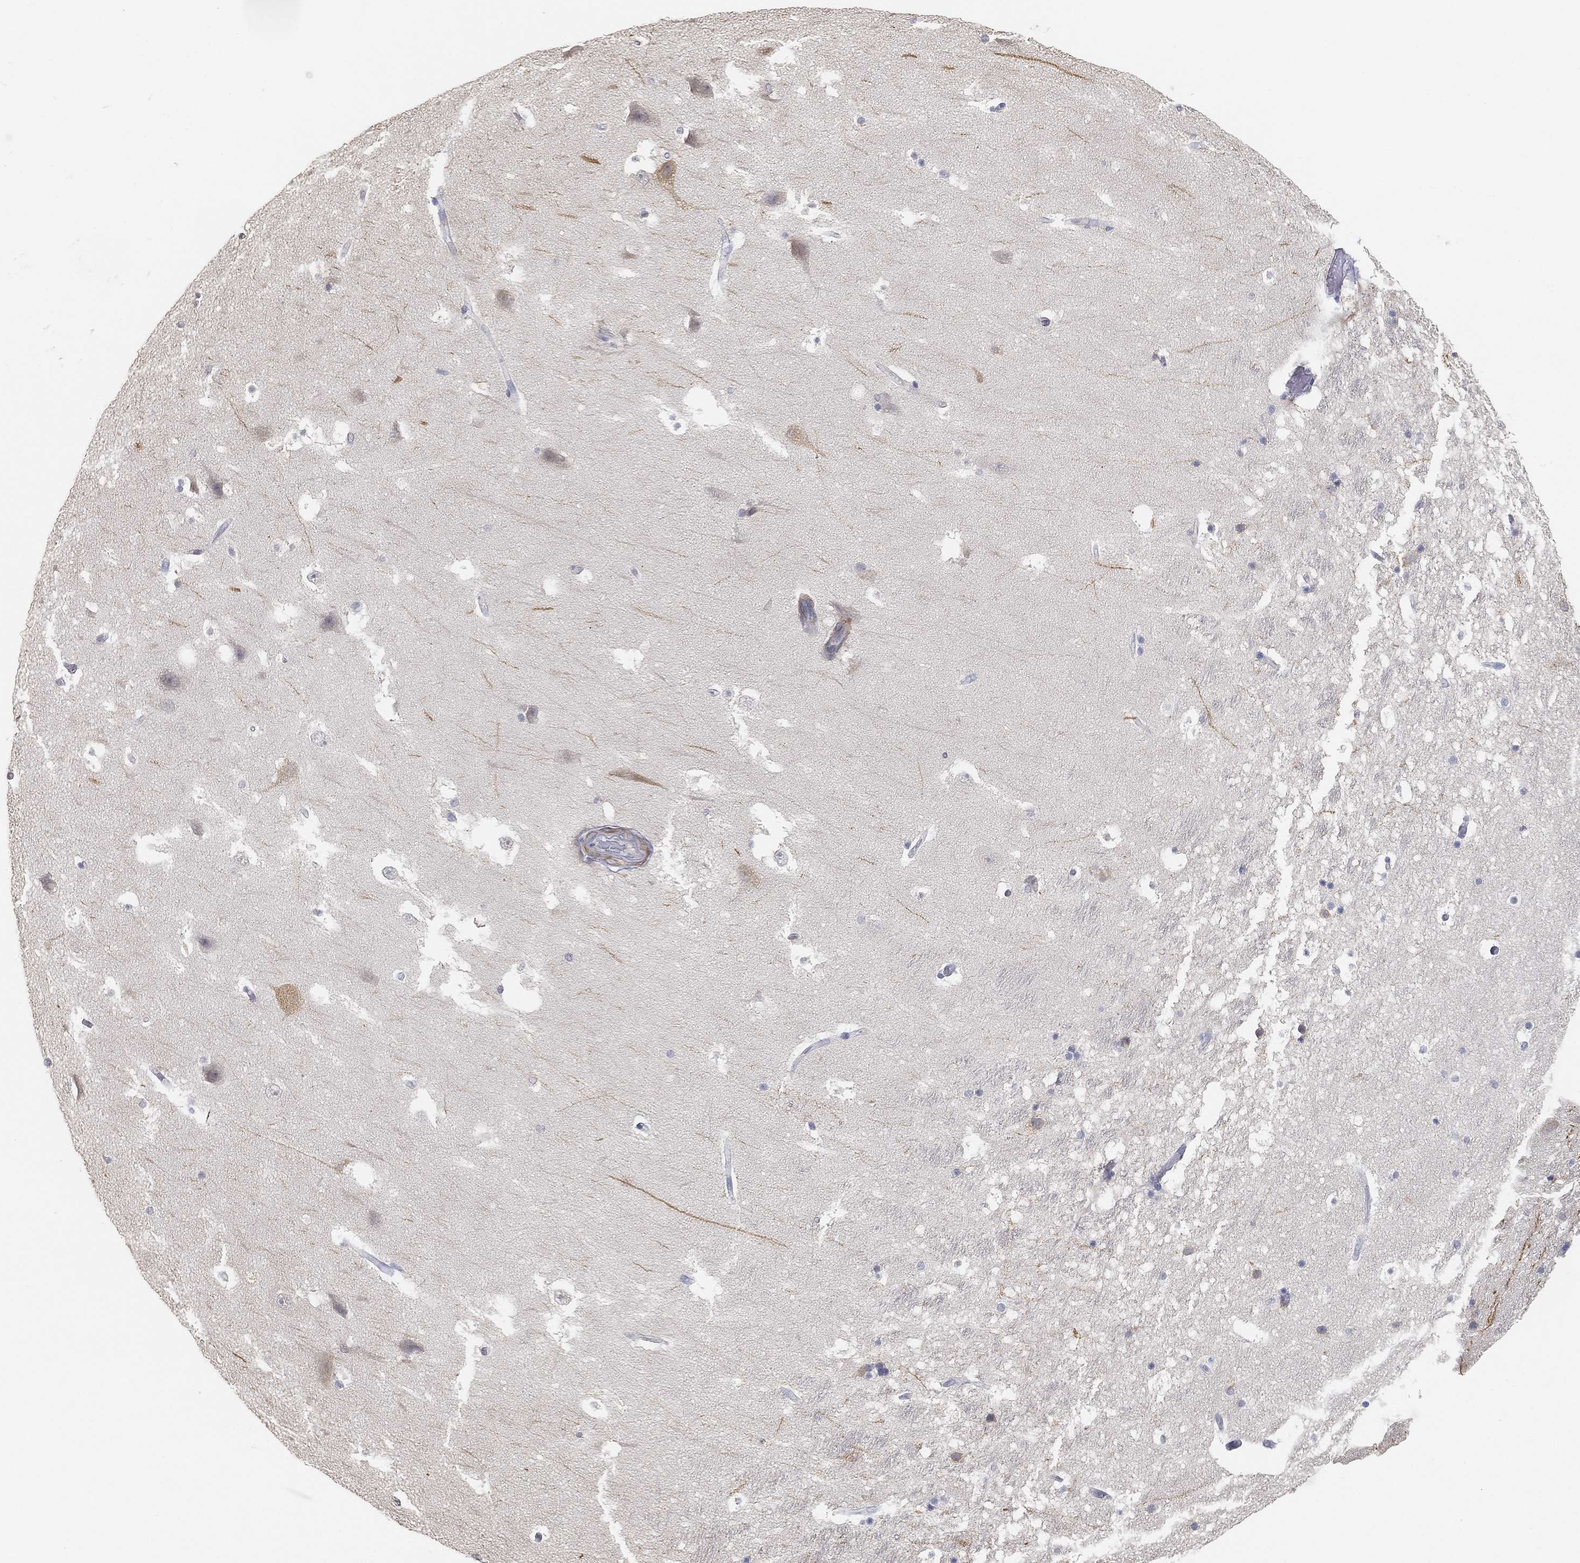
{"staining": {"intensity": "negative", "quantity": "none", "location": "none"}, "tissue": "hippocampus", "cell_type": "Glial cells", "image_type": "normal", "snomed": [{"axis": "morphology", "description": "Normal tissue, NOS"}, {"axis": "topography", "description": "Hippocampus"}], "caption": "Immunohistochemical staining of normal human hippocampus reveals no significant expression in glial cells.", "gene": "GPR61", "patient": {"sex": "male", "age": 51}}